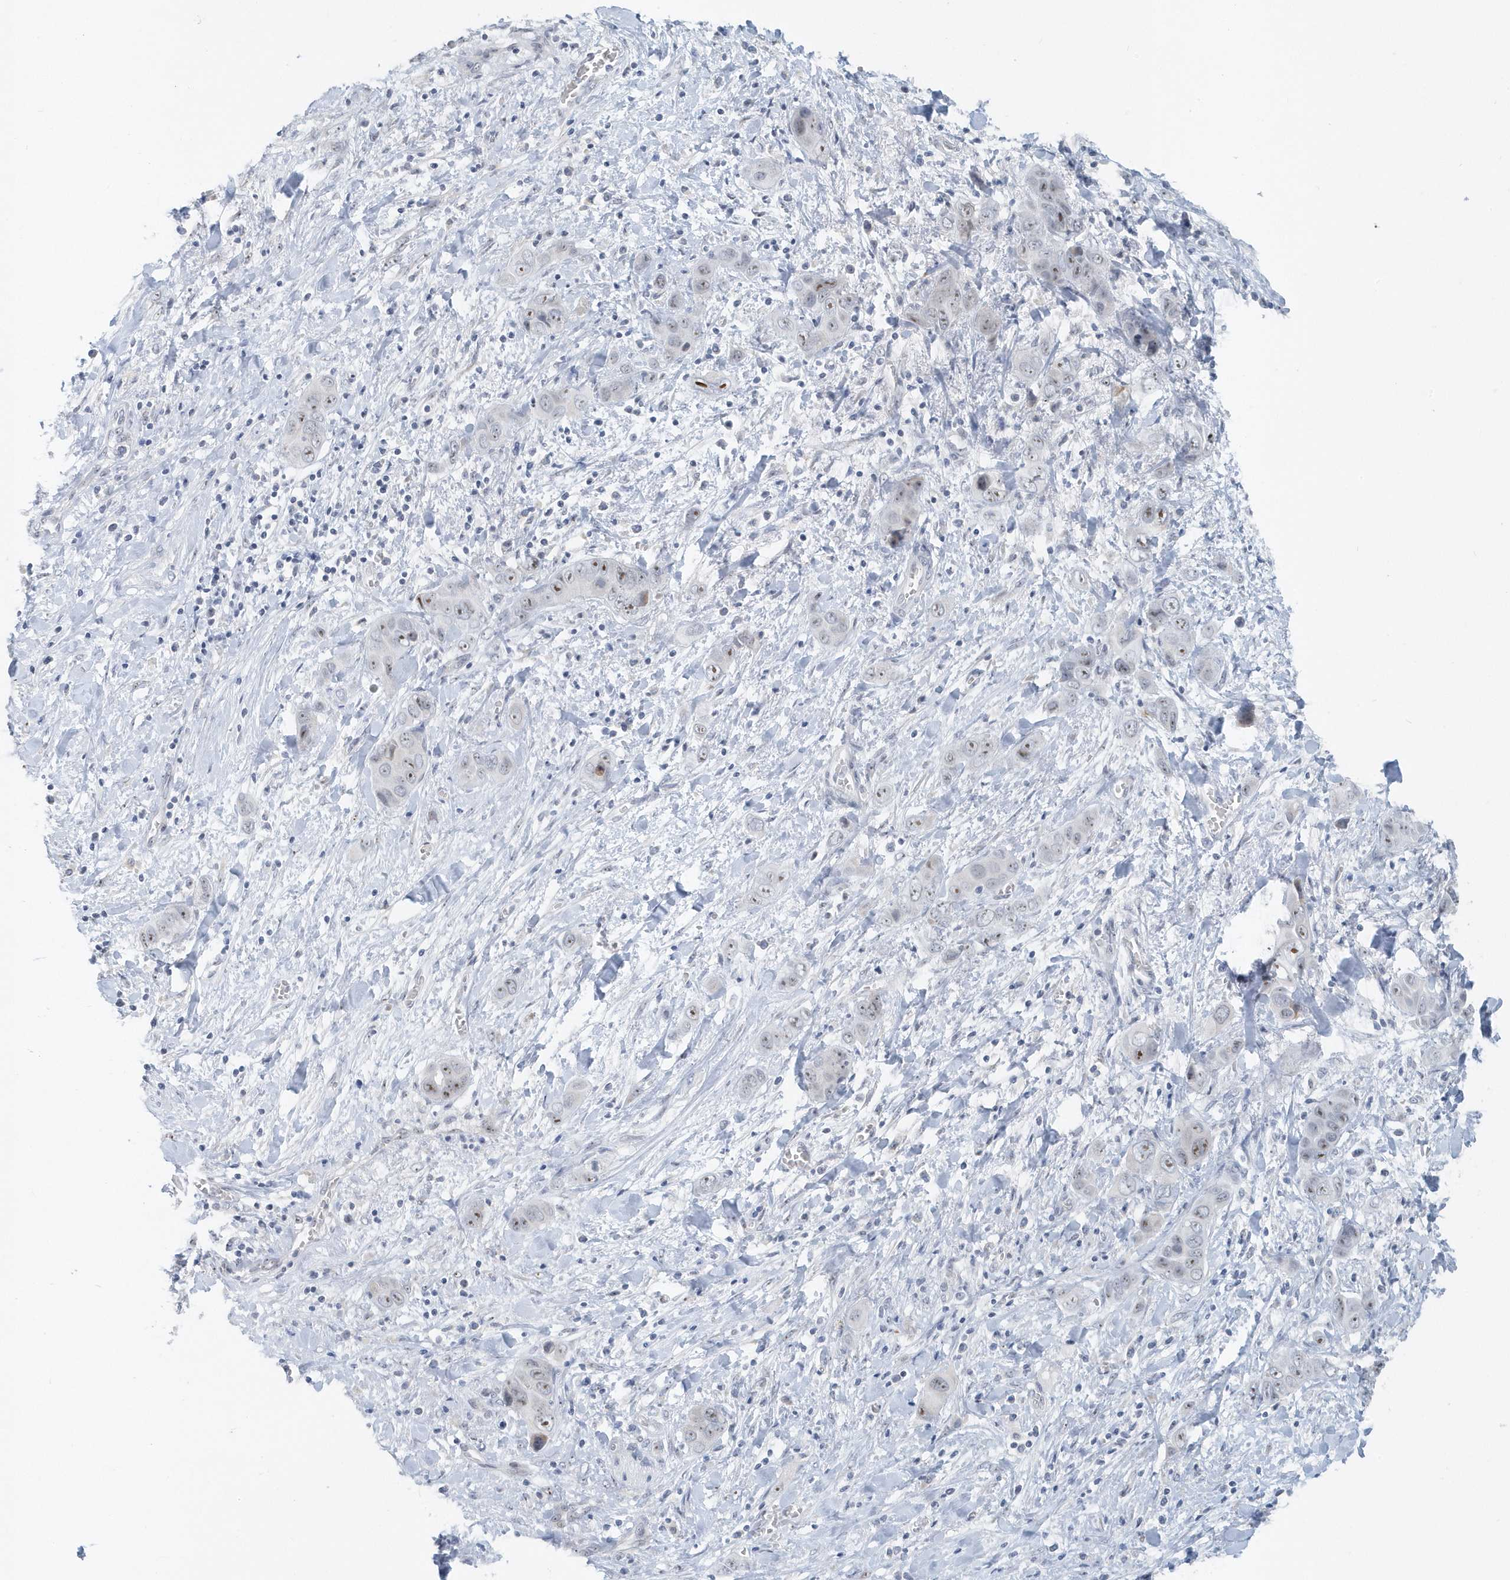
{"staining": {"intensity": "weak", "quantity": "25%-75%", "location": "nuclear"}, "tissue": "liver cancer", "cell_type": "Tumor cells", "image_type": "cancer", "snomed": [{"axis": "morphology", "description": "Cholangiocarcinoma"}, {"axis": "topography", "description": "Liver"}], "caption": "Liver cancer tissue reveals weak nuclear staining in approximately 25%-75% of tumor cells", "gene": "RPF2", "patient": {"sex": "female", "age": 52}}